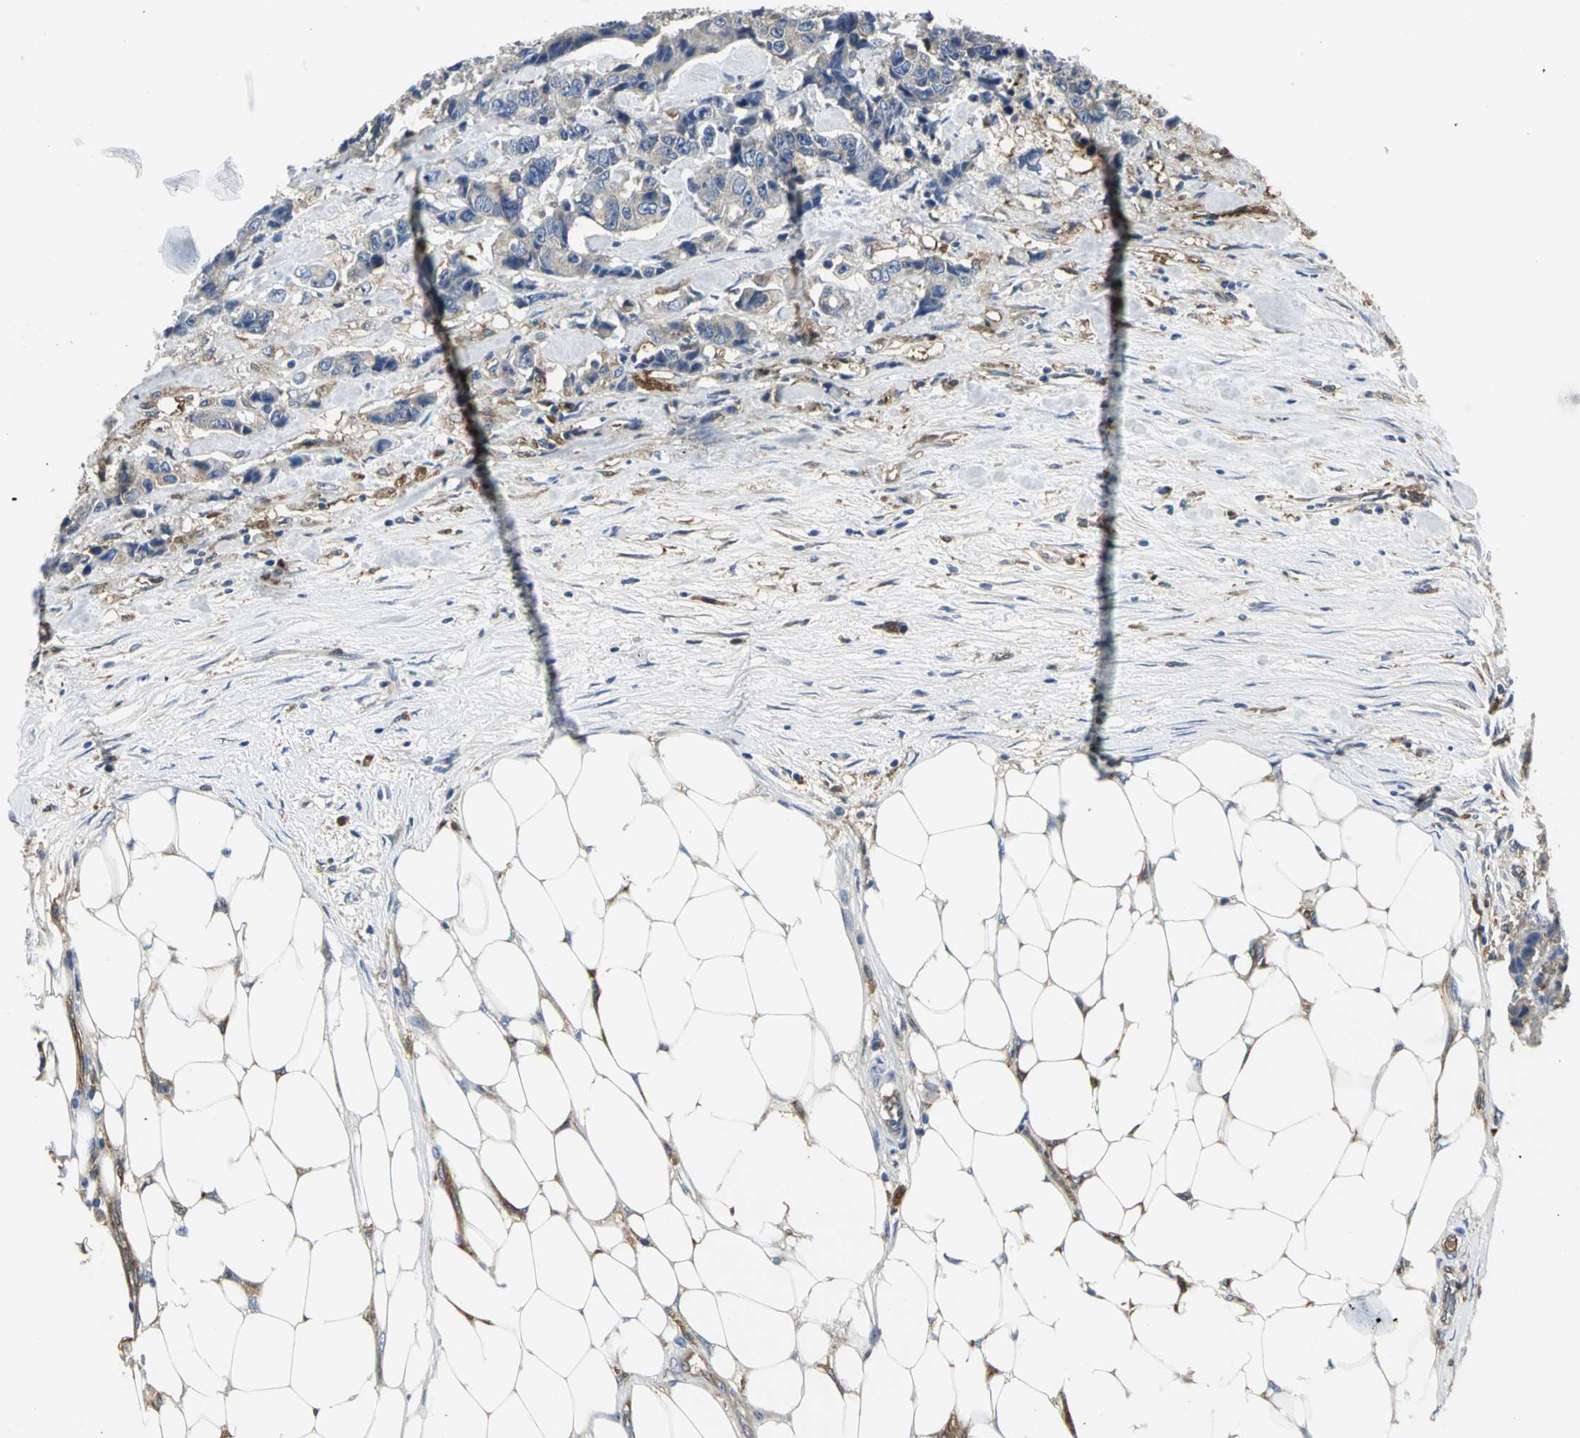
{"staining": {"intensity": "moderate", "quantity": "25%-75%", "location": "cytoplasmic/membranous"}, "tissue": "colorectal cancer", "cell_type": "Tumor cells", "image_type": "cancer", "snomed": [{"axis": "morphology", "description": "Adenocarcinoma, NOS"}, {"axis": "topography", "description": "Colon"}], "caption": "Colorectal adenocarcinoma stained with immunohistochemistry (IHC) shows moderate cytoplasmic/membranous staining in about 25%-75% of tumor cells.", "gene": "CHRNB1", "patient": {"sex": "female", "age": 86}}